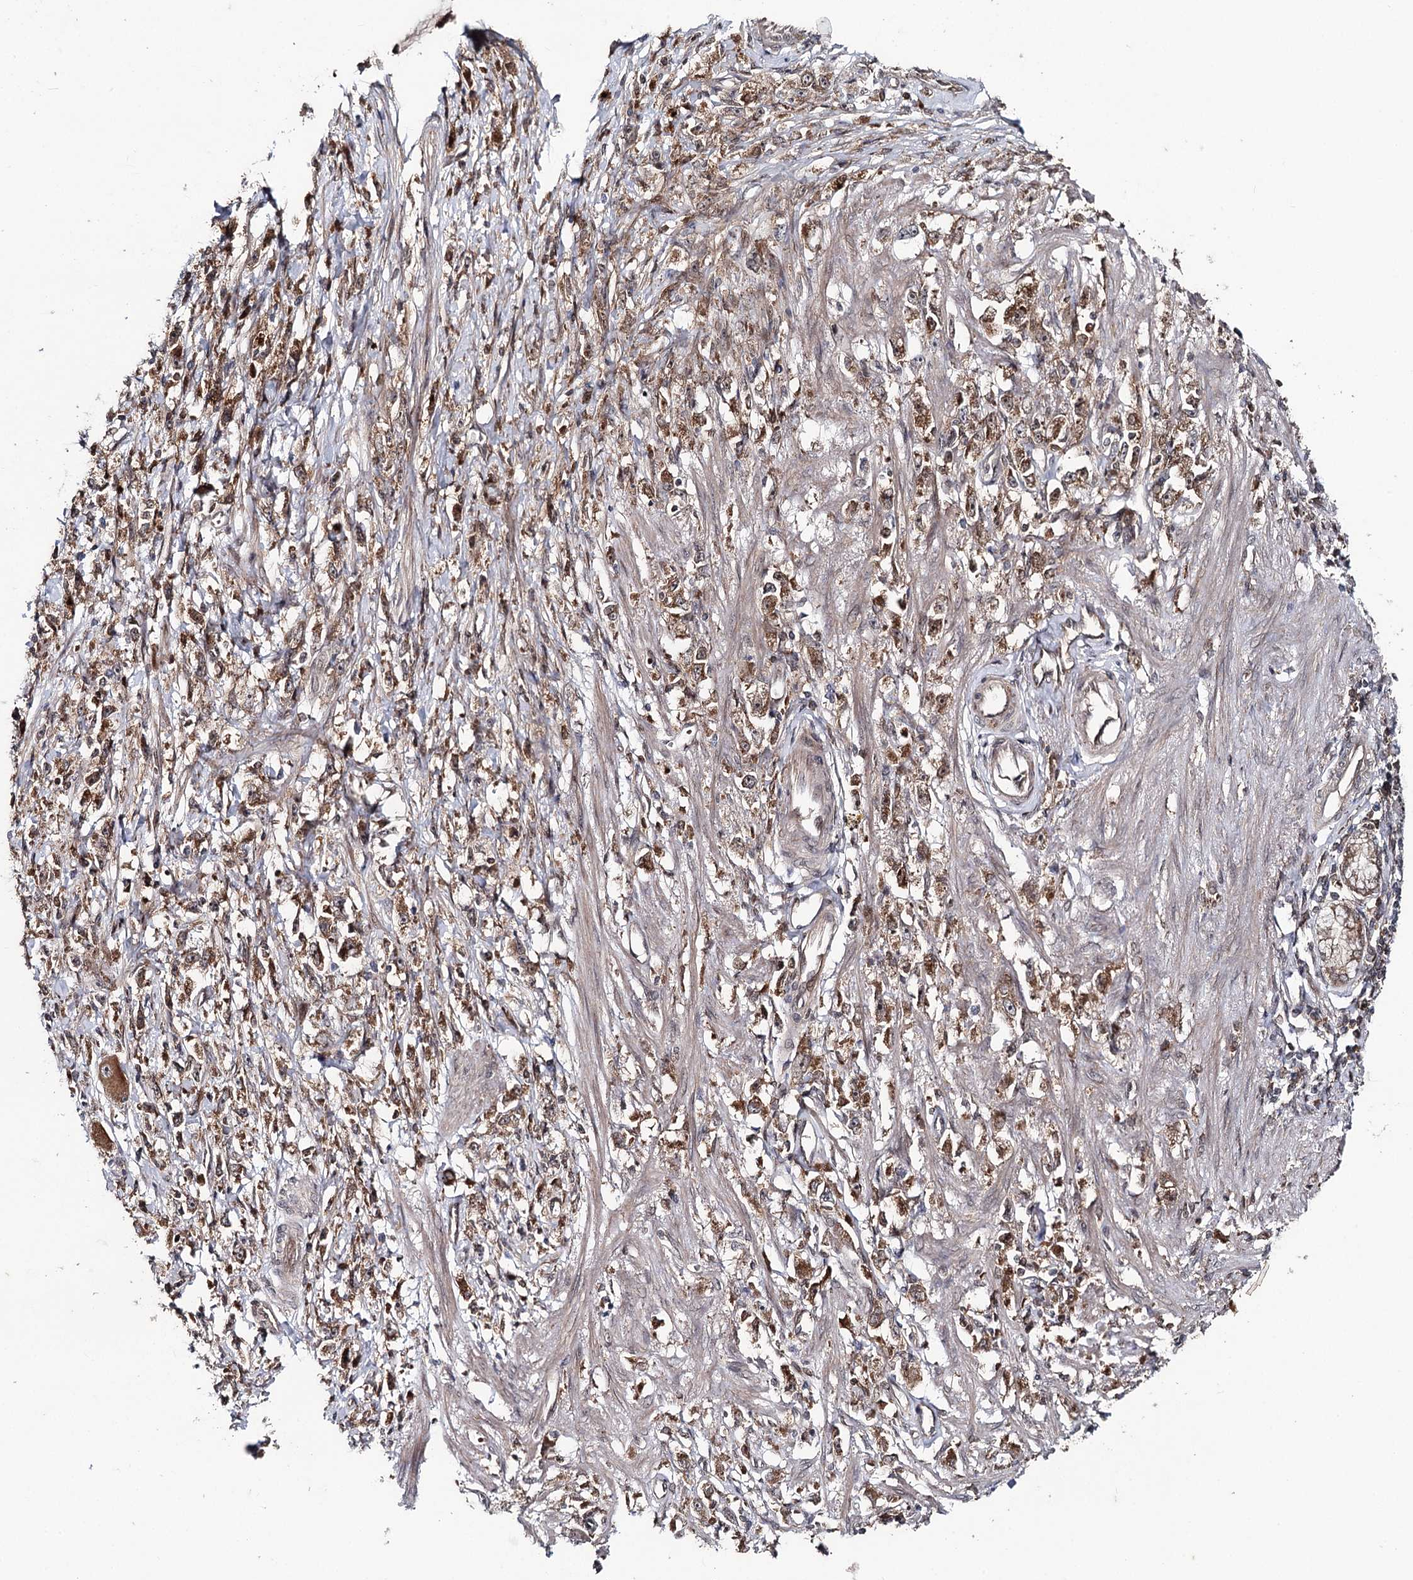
{"staining": {"intensity": "moderate", "quantity": ">75%", "location": "cytoplasmic/membranous"}, "tissue": "stomach cancer", "cell_type": "Tumor cells", "image_type": "cancer", "snomed": [{"axis": "morphology", "description": "Adenocarcinoma, NOS"}, {"axis": "topography", "description": "Stomach"}], "caption": "Immunohistochemistry micrograph of neoplastic tissue: human stomach cancer stained using IHC displays medium levels of moderate protein expression localized specifically in the cytoplasmic/membranous of tumor cells, appearing as a cytoplasmic/membranous brown color.", "gene": "MSANTD2", "patient": {"sex": "female", "age": 59}}